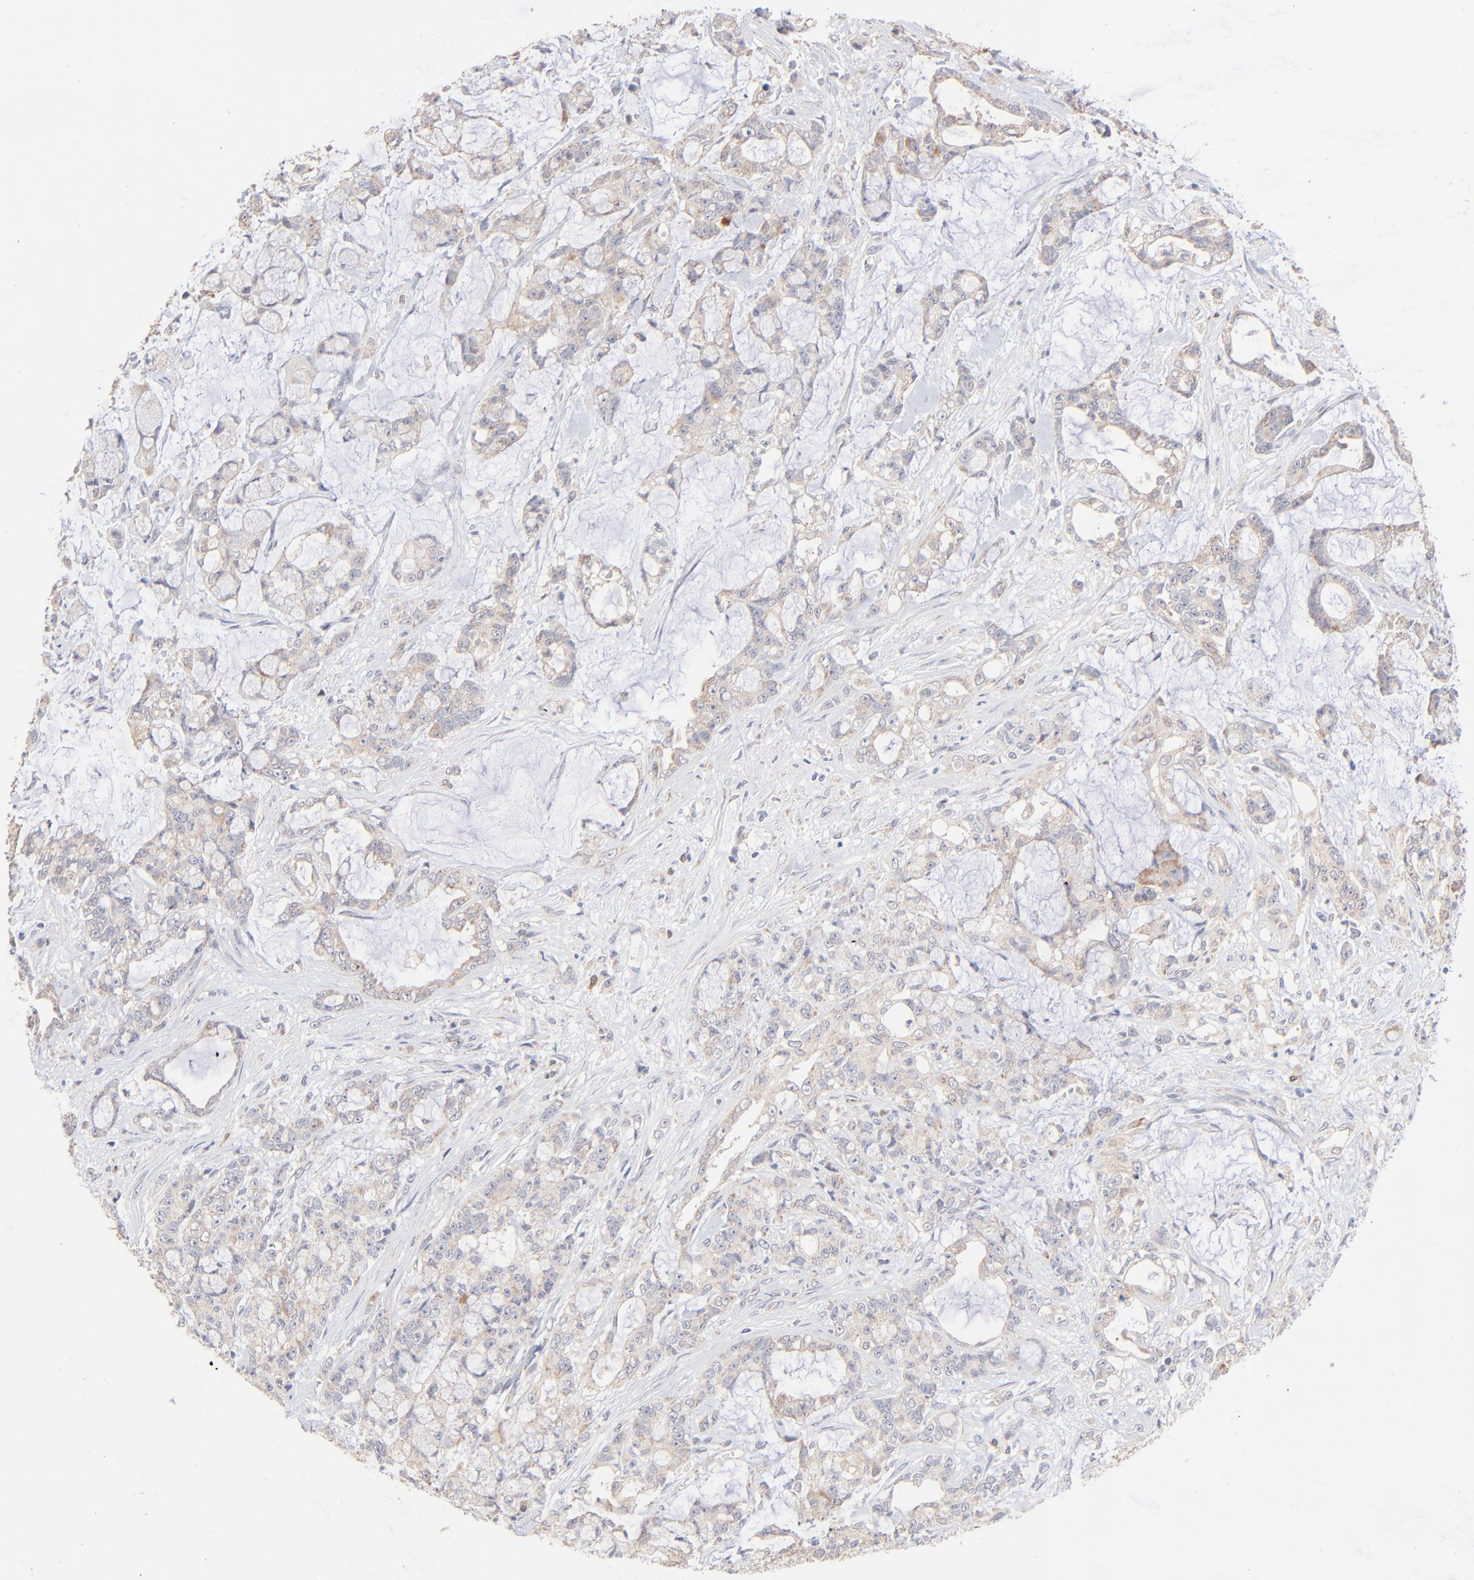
{"staining": {"intensity": "weak", "quantity": "25%-75%", "location": "cytoplasmic/membranous"}, "tissue": "pancreatic cancer", "cell_type": "Tumor cells", "image_type": "cancer", "snomed": [{"axis": "morphology", "description": "Adenocarcinoma, NOS"}, {"axis": "topography", "description": "Pancreas"}], "caption": "A brown stain highlights weak cytoplasmic/membranous positivity of a protein in adenocarcinoma (pancreatic) tumor cells.", "gene": "FBXL12", "patient": {"sex": "female", "age": 73}}